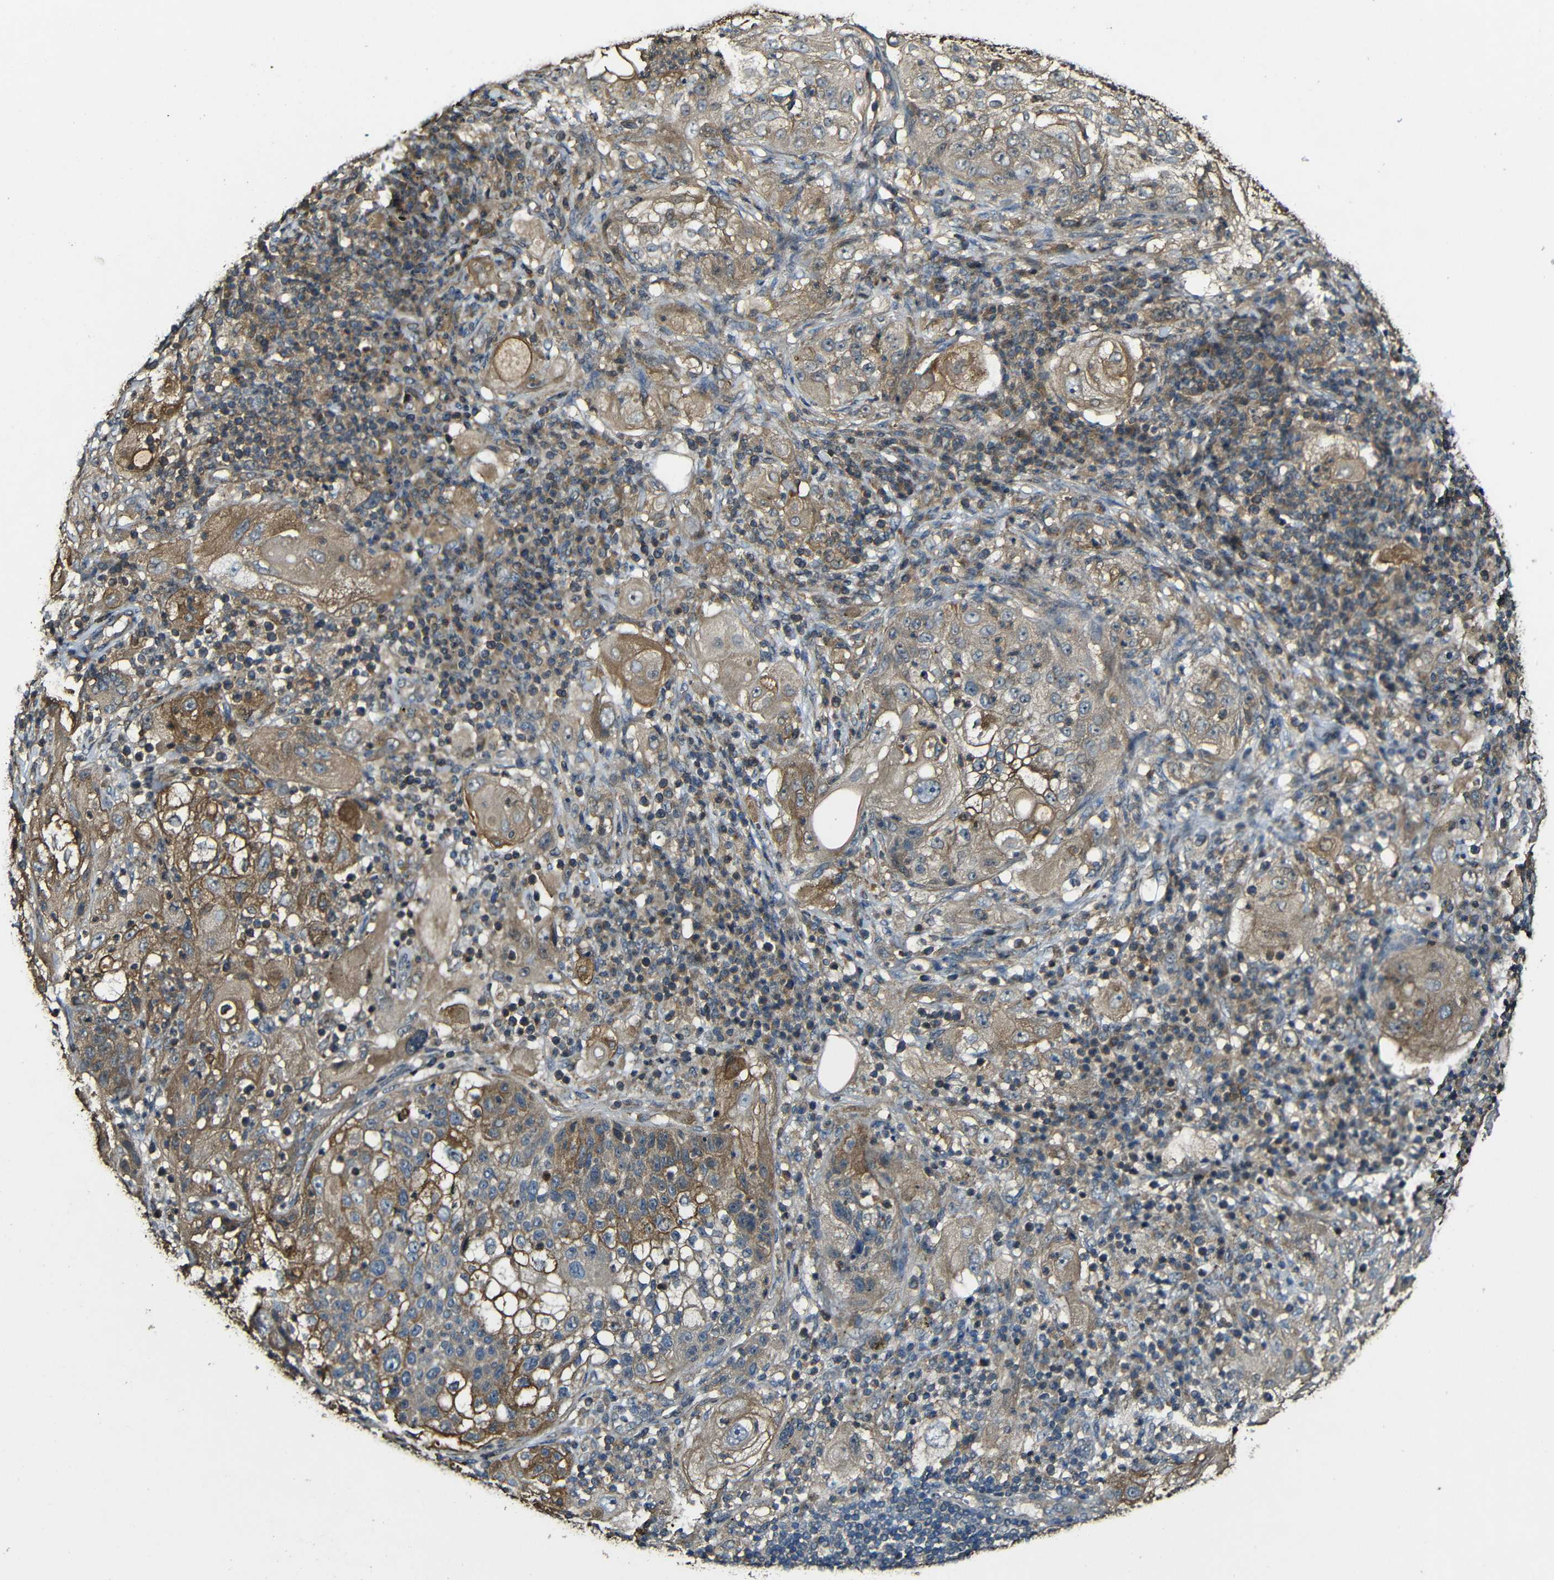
{"staining": {"intensity": "moderate", "quantity": ">75%", "location": "cytoplasmic/membranous"}, "tissue": "lung cancer", "cell_type": "Tumor cells", "image_type": "cancer", "snomed": [{"axis": "morphology", "description": "Inflammation, NOS"}, {"axis": "morphology", "description": "Squamous cell carcinoma, NOS"}, {"axis": "topography", "description": "Lymph node"}, {"axis": "topography", "description": "Soft tissue"}, {"axis": "topography", "description": "Lung"}], "caption": "The micrograph reveals staining of squamous cell carcinoma (lung), revealing moderate cytoplasmic/membranous protein expression (brown color) within tumor cells.", "gene": "CASP8", "patient": {"sex": "male", "age": 66}}